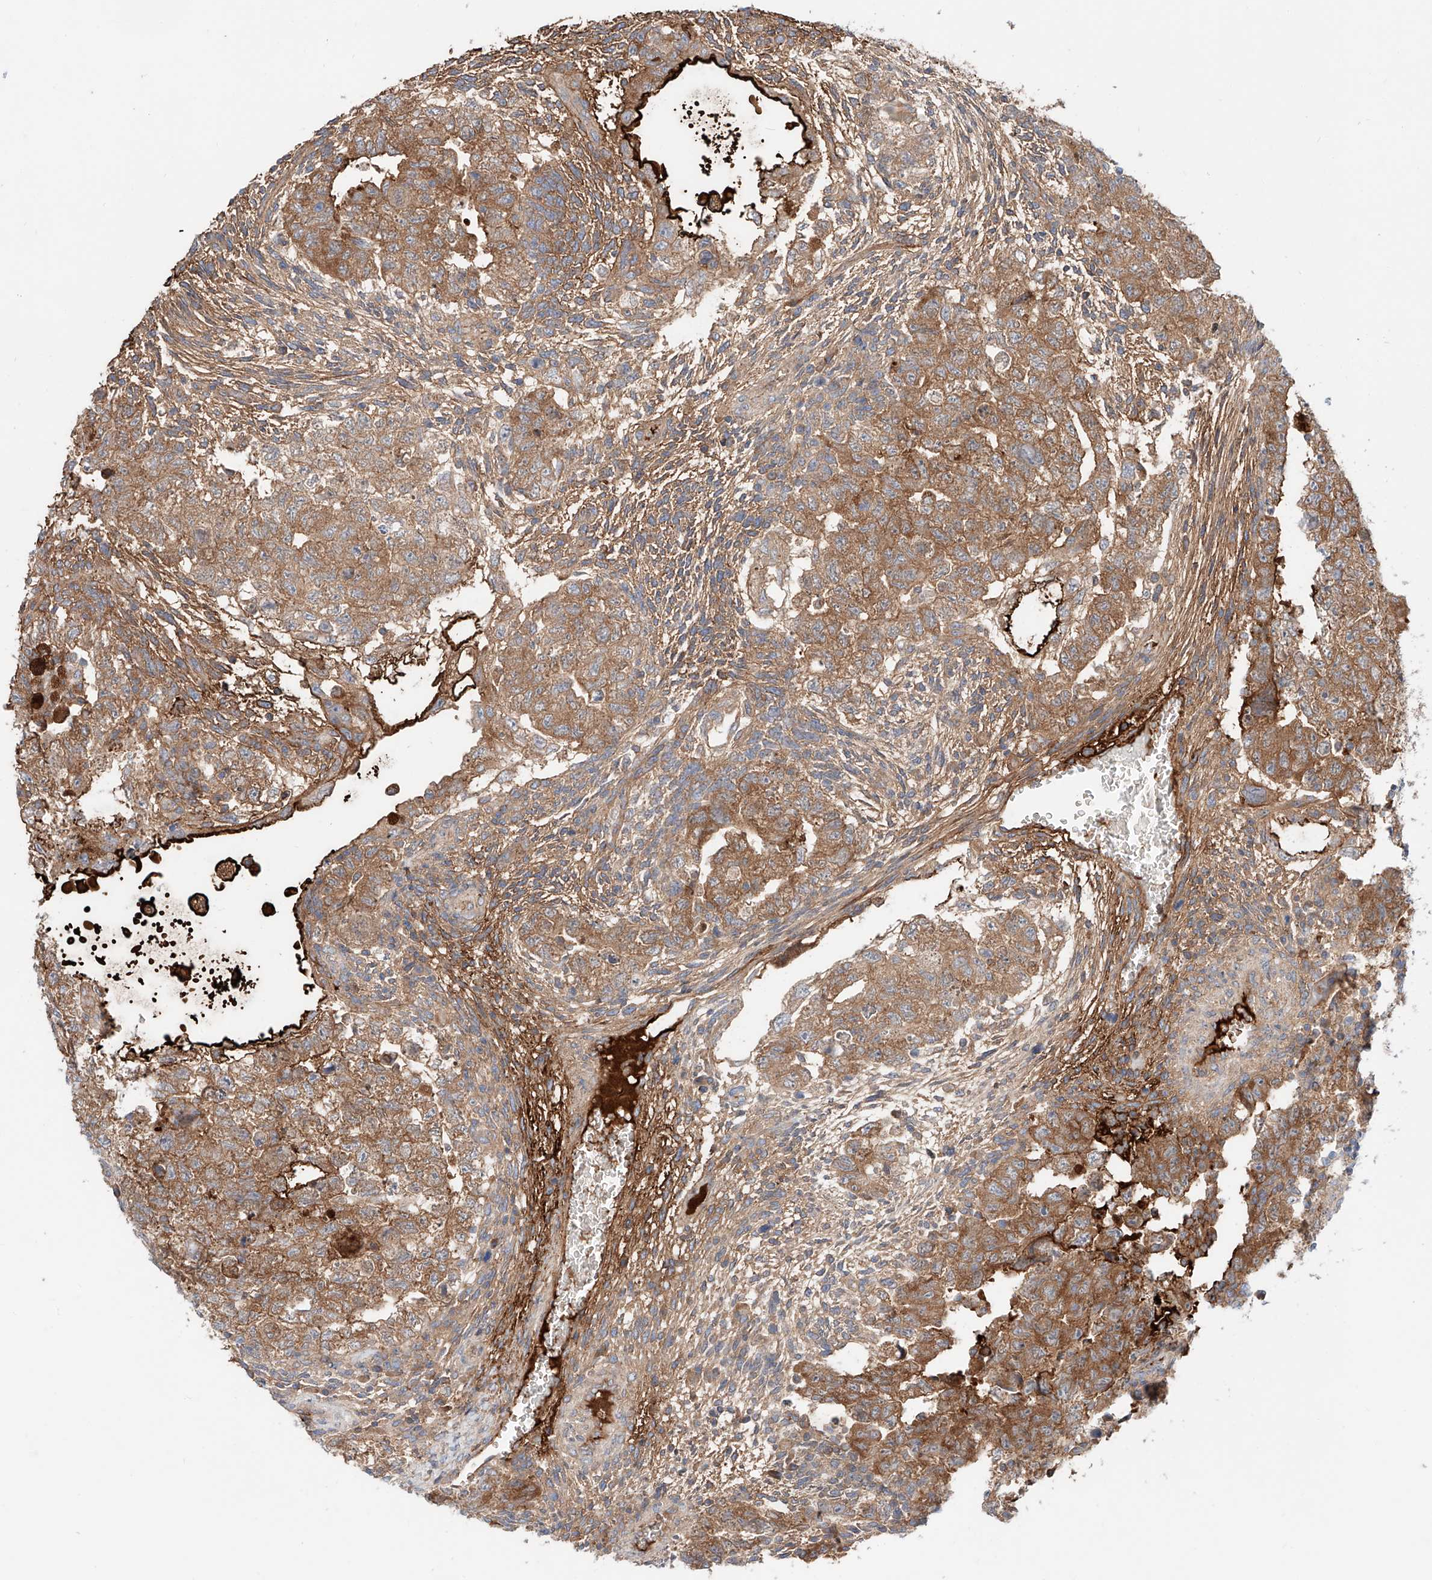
{"staining": {"intensity": "moderate", "quantity": ">75%", "location": "cytoplasmic/membranous"}, "tissue": "testis cancer", "cell_type": "Tumor cells", "image_type": "cancer", "snomed": [{"axis": "morphology", "description": "Carcinoma, Embryonal, NOS"}, {"axis": "topography", "description": "Testis"}], "caption": "The immunohistochemical stain highlights moderate cytoplasmic/membranous positivity in tumor cells of testis embryonal carcinoma tissue.", "gene": "PGGT1B", "patient": {"sex": "male", "age": 36}}